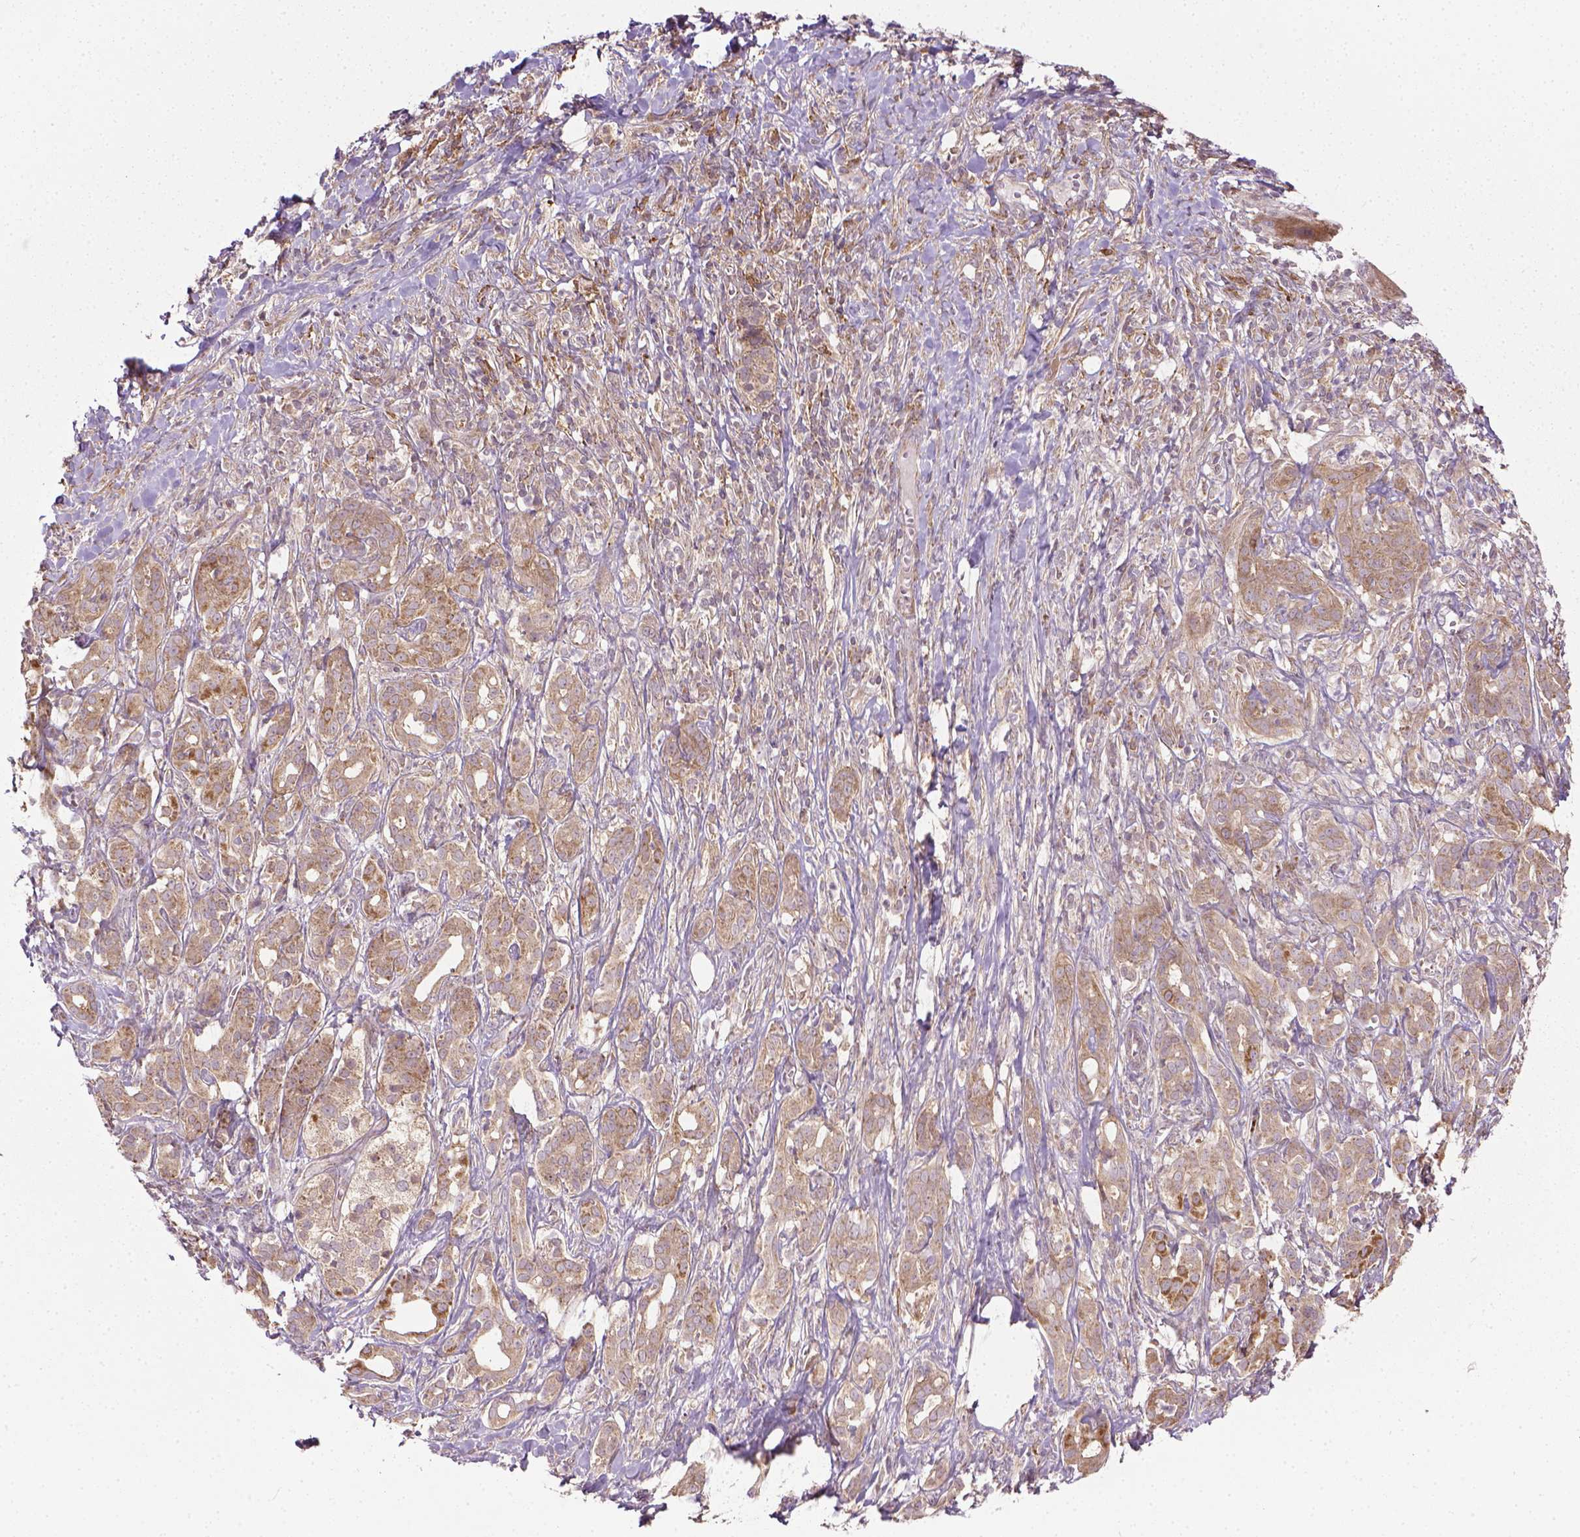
{"staining": {"intensity": "moderate", "quantity": ">75%", "location": "cytoplasmic/membranous"}, "tissue": "pancreatic cancer", "cell_type": "Tumor cells", "image_type": "cancer", "snomed": [{"axis": "morphology", "description": "Adenocarcinoma, NOS"}, {"axis": "topography", "description": "Pancreas"}], "caption": "Pancreatic cancer stained with immunohistochemistry reveals moderate cytoplasmic/membranous staining in approximately >75% of tumor cells.", "gene": "PRAG1", "patient": {"sex": "male", "age": 61}}